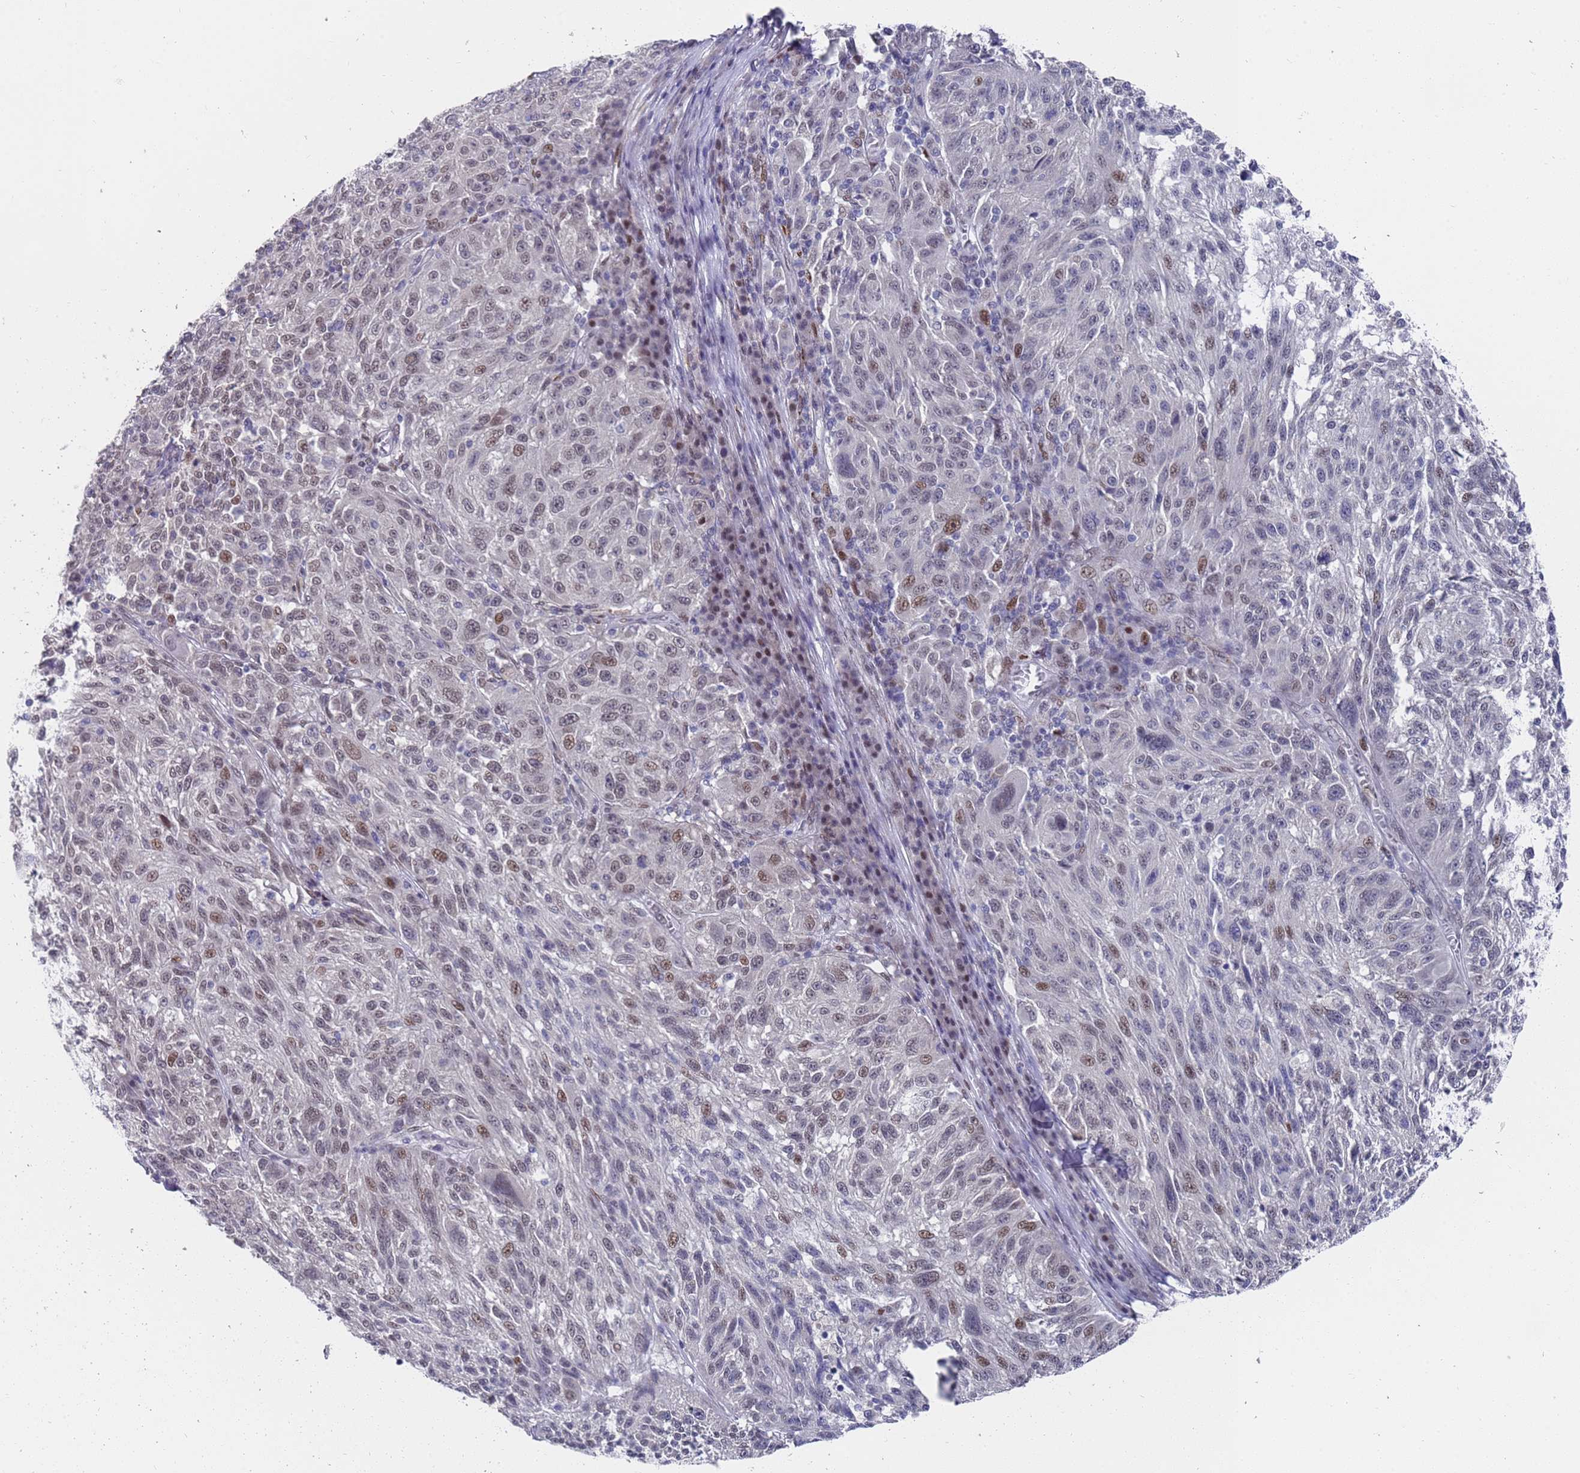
{"staining": {"intensity": "moderate", "quantity": "25%-75%", "location": "nuclear"}, "tissue": "melanoma", "cell_type": "Tumor cells", "image_type": "cancer", "snomed": [{"axis": "morphology", "description": "Malignant melanoma, NOS"}, {"axis": "topography", "description": "Skin"}], "caption": "Tumor cells show medium levels of moderate nuclear positivity in about 25%-75% of cells in human melanoma.", "gene": "COPS6", "patient": {"sex": "male", "age": 53}}